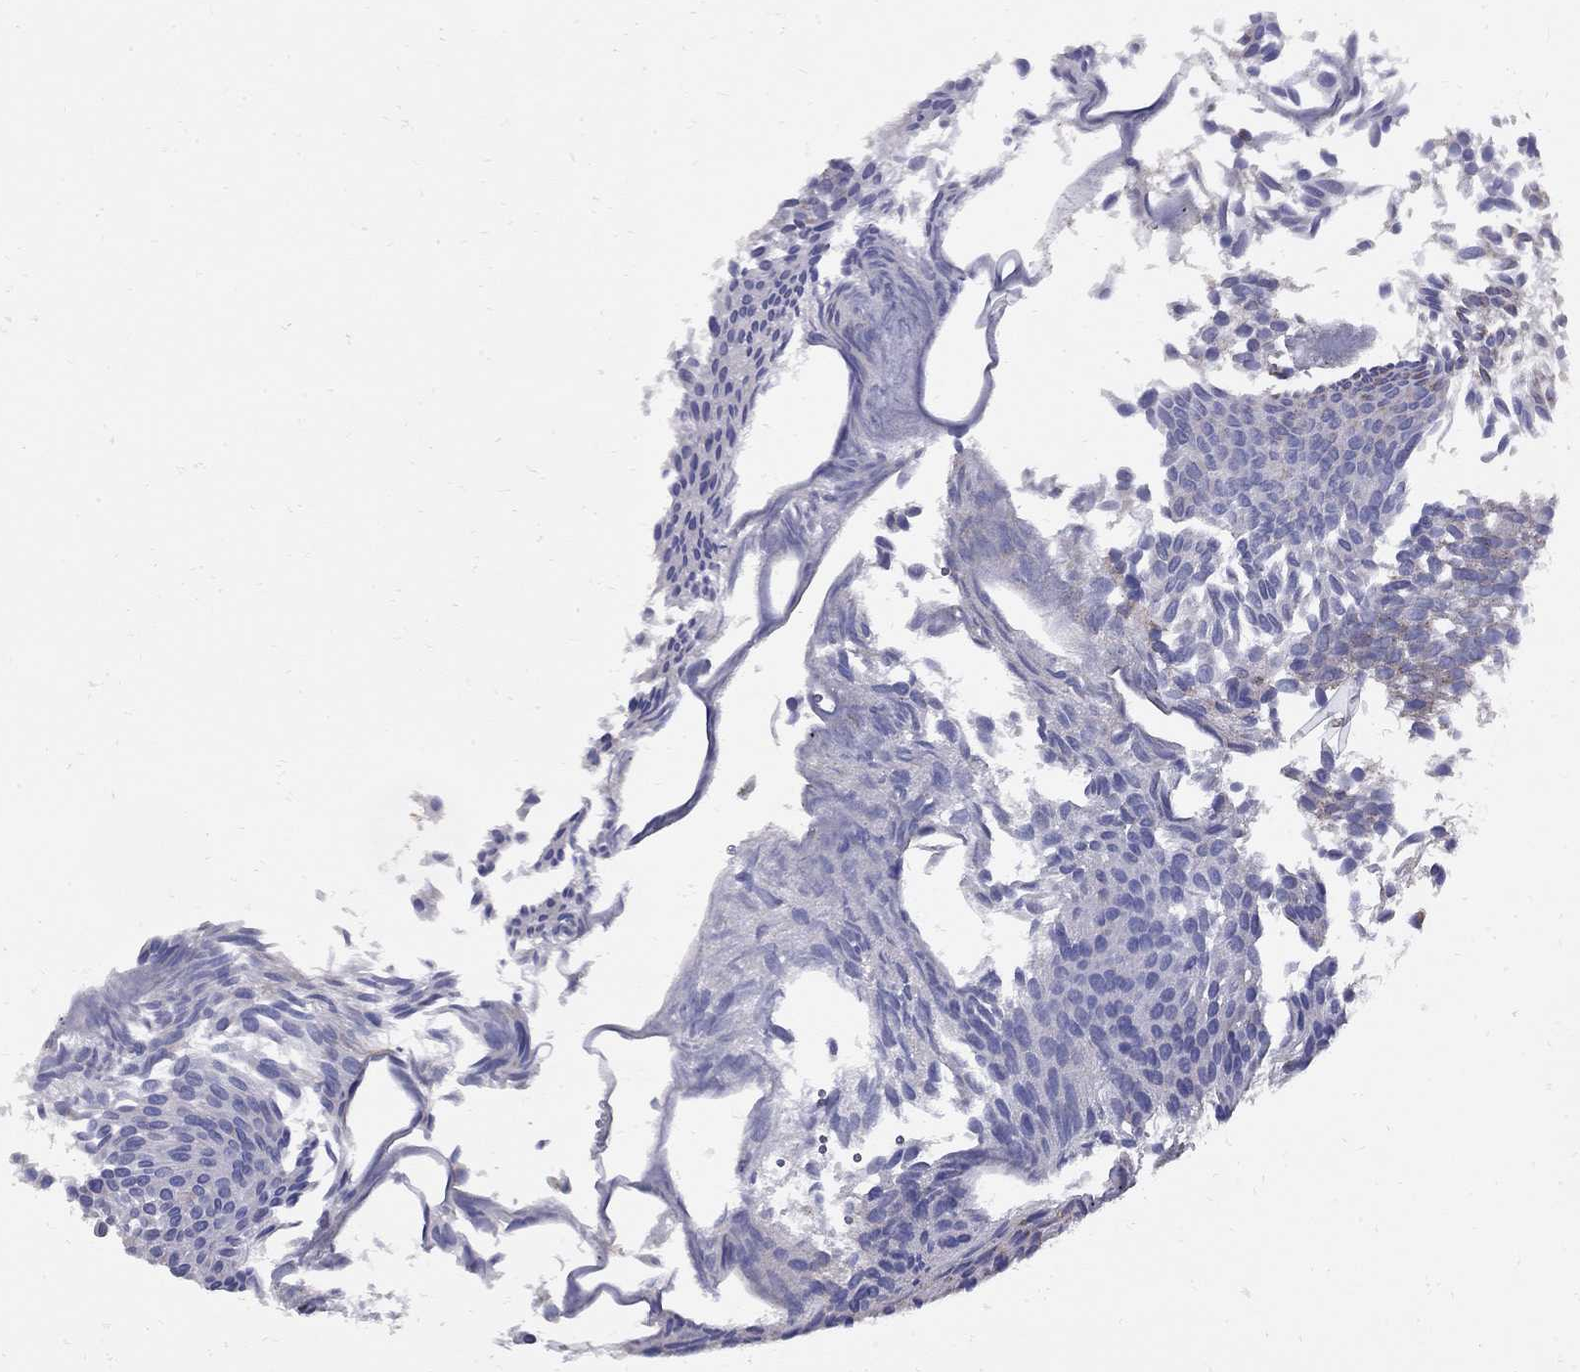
{"staining": {"intensity": "negative", "quantity": "none", "location": "none"}, "tissue": "urothelial cancer", "cell_type": "Tumor cells", "image_type": "cancer", "snomed": [{"axis": "morphology", "description": "Urothelial carcinoma, Low grade"}, {"axis": "topography", "description": "Urinary bladder"}], "caption": "Photomicrograph shows no significant protein staining in tumor cells of urothelial cancer.", "gene": "MTHFR", "patient": {"sex": "male", "age": 63}}